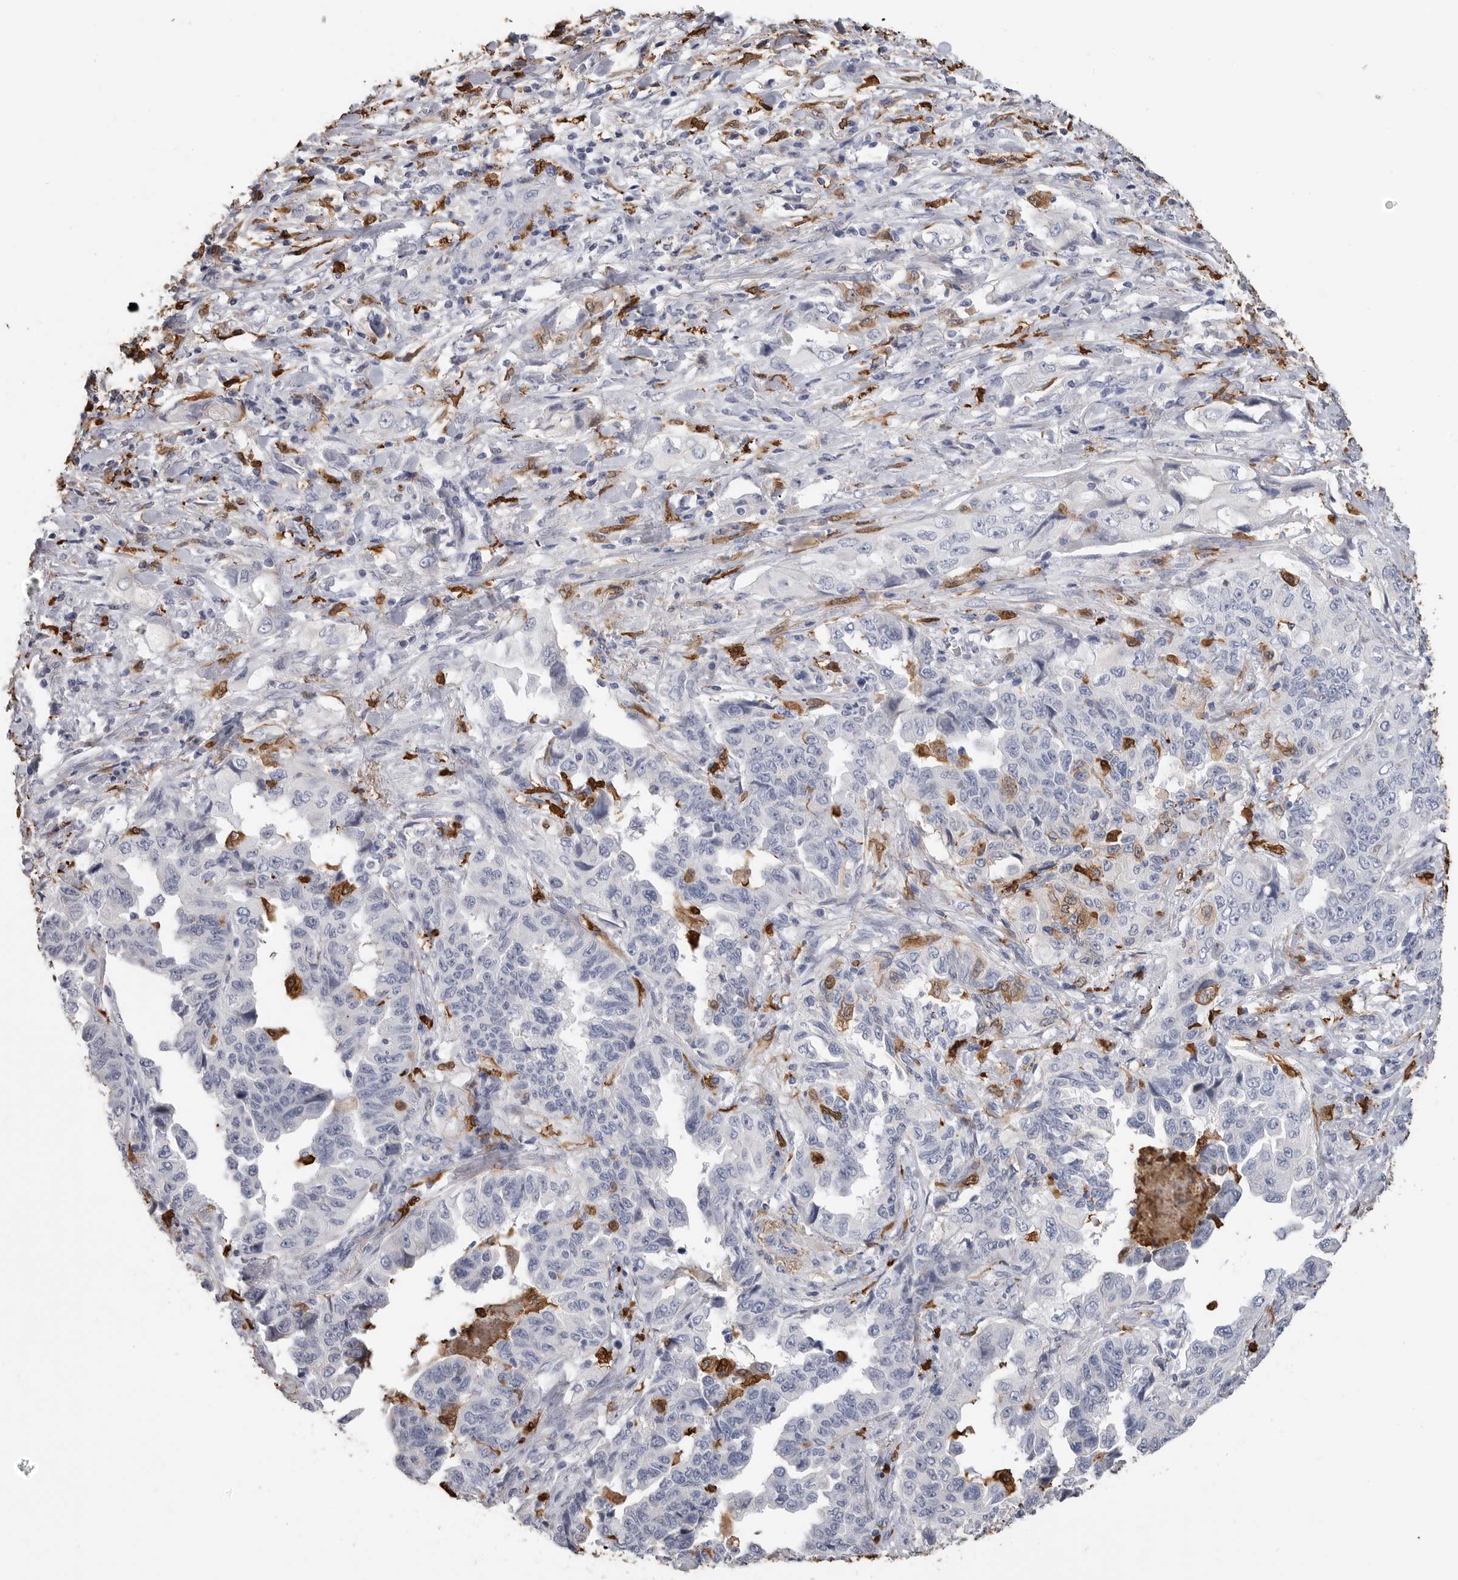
{"staining": {"intensity": "negative", "quantity": "none", "location": "none"}, "tissue": "lung cancer", "cell_type": "Tumor cells", "image_type": "cancer", "snomed": [{"axis": "morphology", "description": "Adenocarcinoma, NOS"}, {"axis": "topography", "description": "Lung"}], "caption": "Image shows no protein staining in tumor cells of lung cancer (adenocarcinoma) tissue.", "gene": "CYB561D1", "patient": {"sex": "female", "age": 51}}